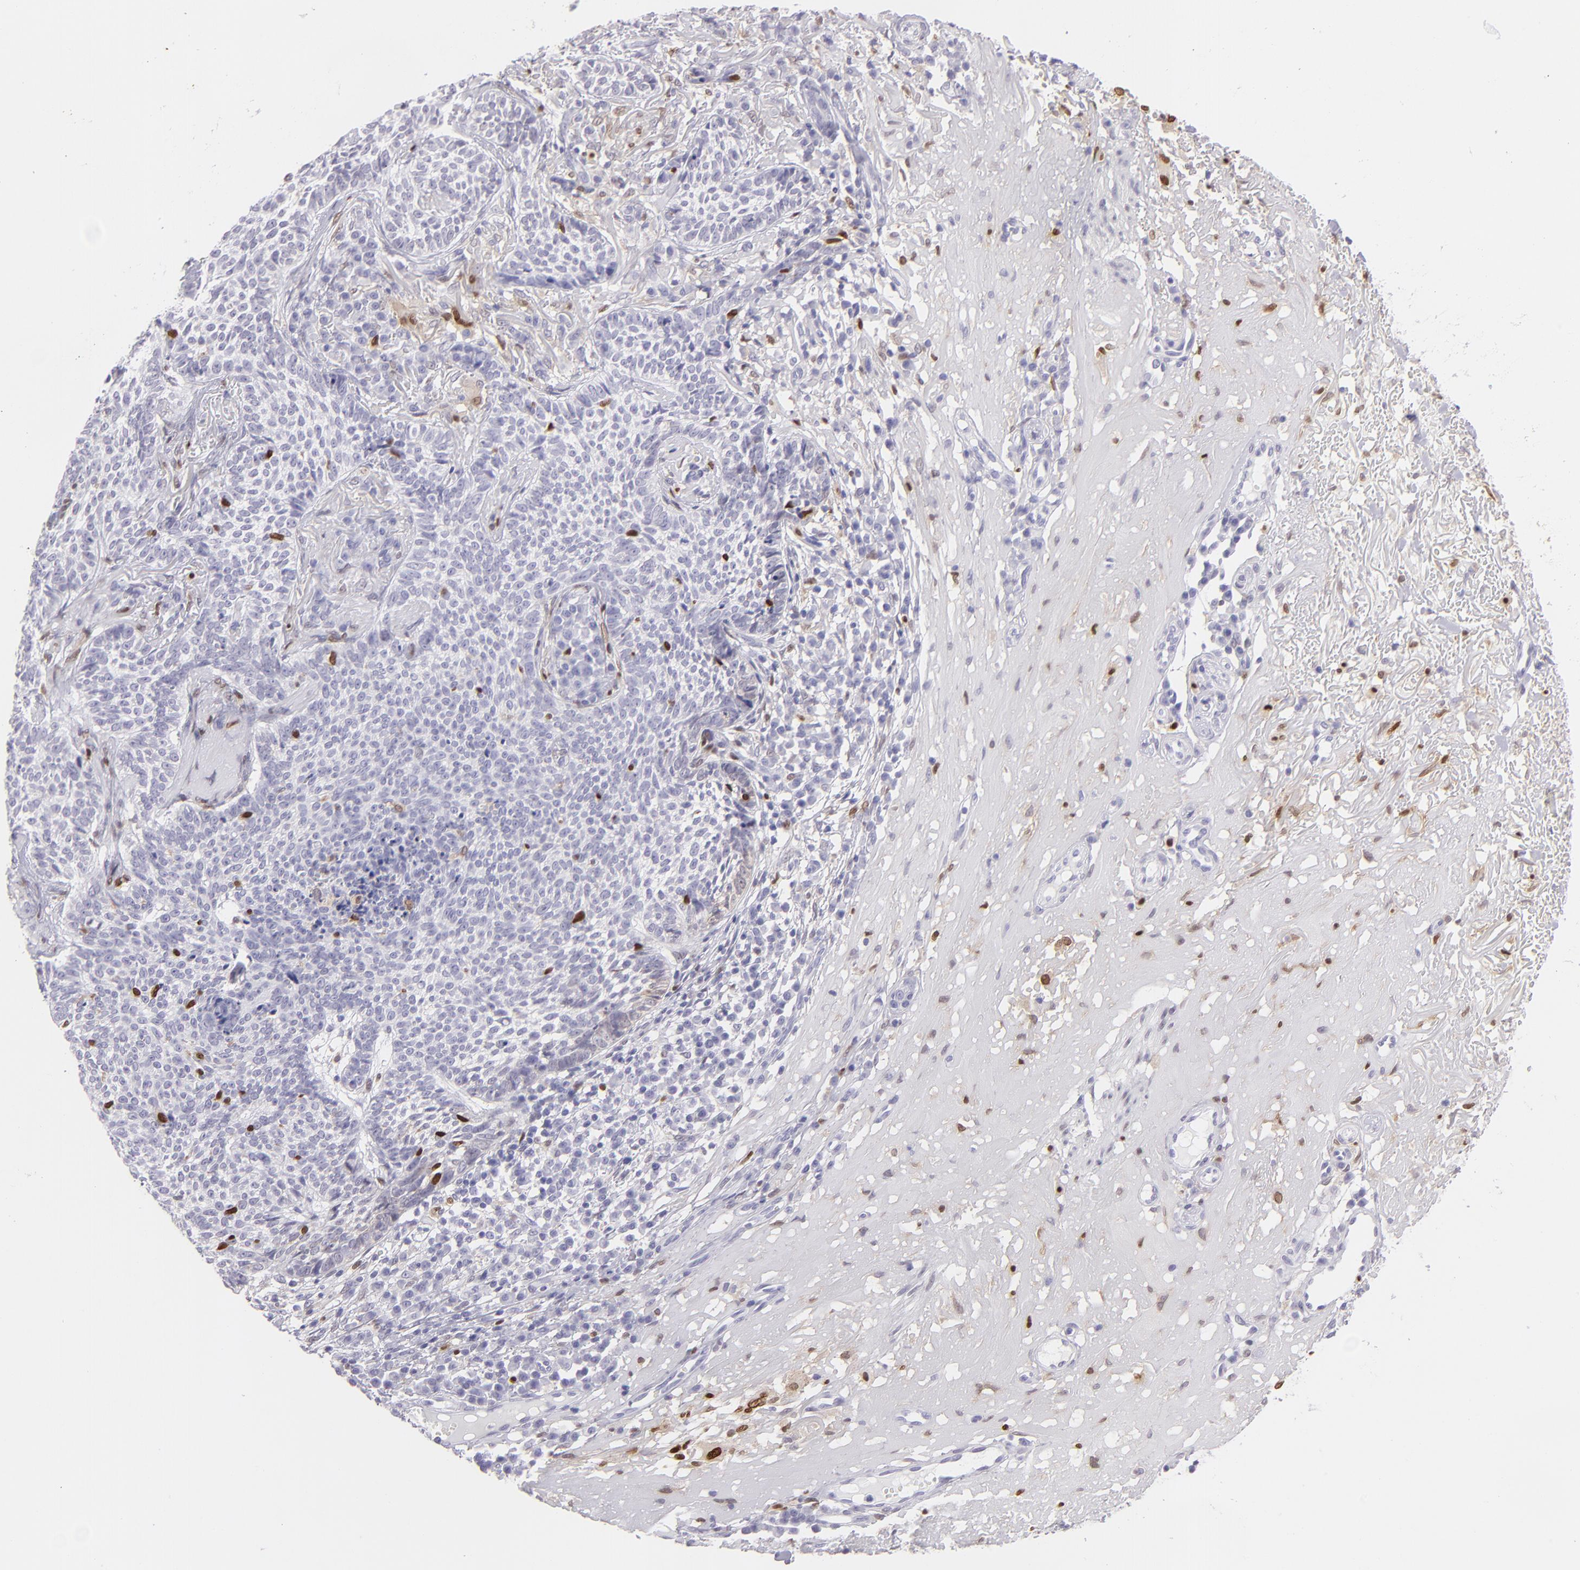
{"staining": {"intensity": "negative", "quantity": "none", "location": "none"}, "tissue": "skin cancer", "cell_type": "Tumor cells", "image_type": "cancer", "snomed": [{"axis": "morphology", "description": "Basal cell carcinoma"}, {"axis": "topography", "description": "Skin"}], "caption": "High power microscopy histopathology image of an immunohistochemistry (IHC) micrograph of basal cell carcinoma (skin), revealing no significant staining in tumor cells. (Brightfield microscopy of DAB IHC at high magnification).", "gene": "MITF", "patient": {"sex": "female", "age": 89}}